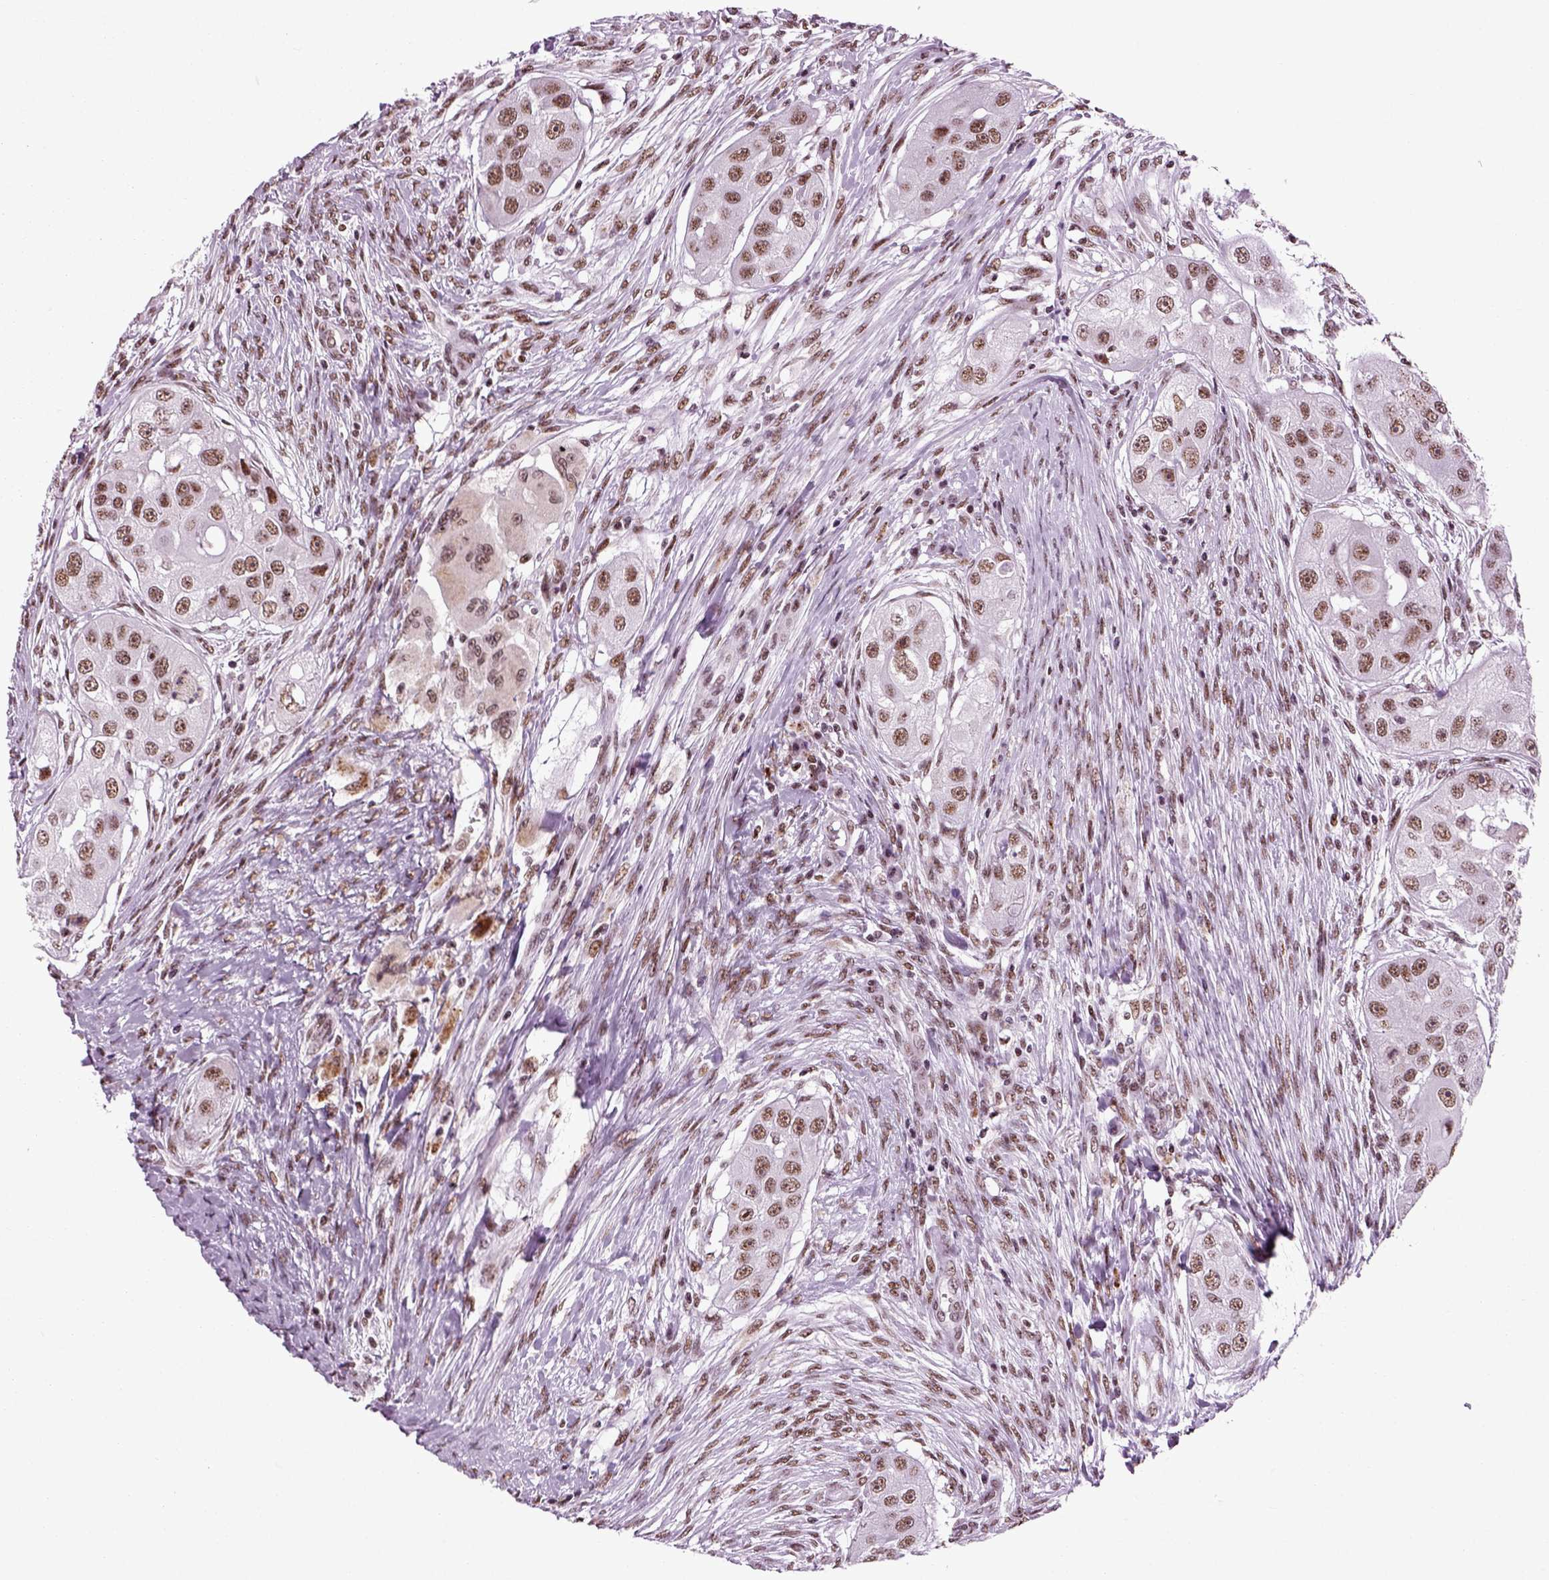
{"staining": {"intensity": "moderate", "quantity": ">75%", "location": "nuclear"}, "tissue": "head and neck cancer", "cell_type": "Tumor cells", "image_type": "cancer", "snomed": [{"axis": "morphology", "description": "Squamous cell carcinoma, NOS"}, {"axis": "topography", "description": "Head-Neck"}], "caption": "Immunohistochemistry histopathology image of neoplastic tissue: head and neck cancer stained using immunohistochemistry reveals medium levels of moderate protein expression localized specifically in the nuclear of tumor cells, appearing as a nuclear brown color.", "gene": "RCOR3", "patient": {"sex": "male", "age": 51}}